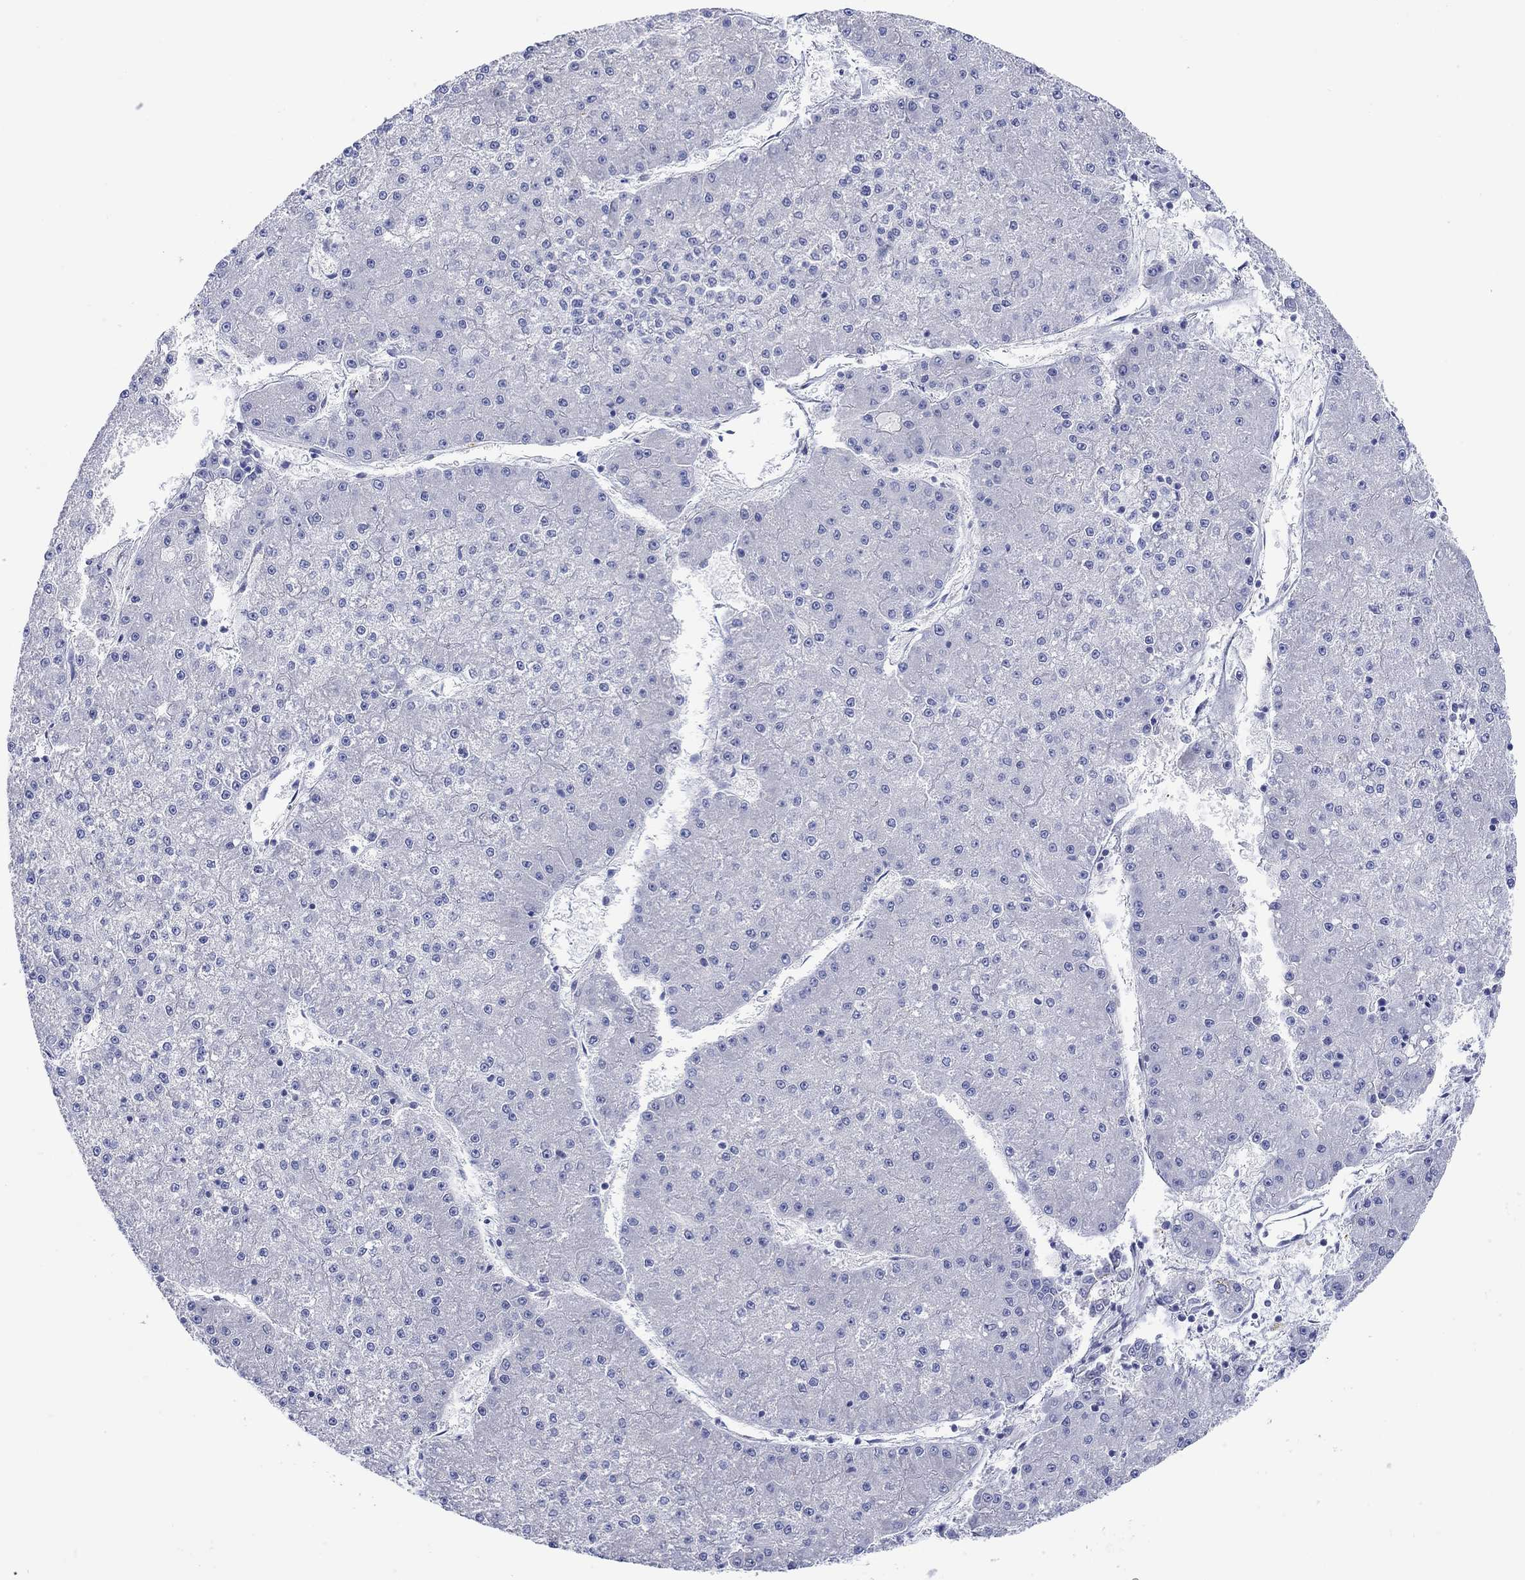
{"staining": {"intensity": "negative", "quantity": "none", "location": "none"}, "tissue": "liver cancer", "cell_type": "Tumor cells", "image_type": "cancer", "snomed": [{"axis": "morphology", "description": "Carcinoma, Hepatocellular, NOS"}, {"axis": "topography", "description": "Liver"}], "caption": "Immunohistochemical staining of liver cancer (hepatocellular carcinoma) reveals no significant expression in tumor cells.", "gene": "KRT222", "patient": {"sex": "male", "age": 73}}